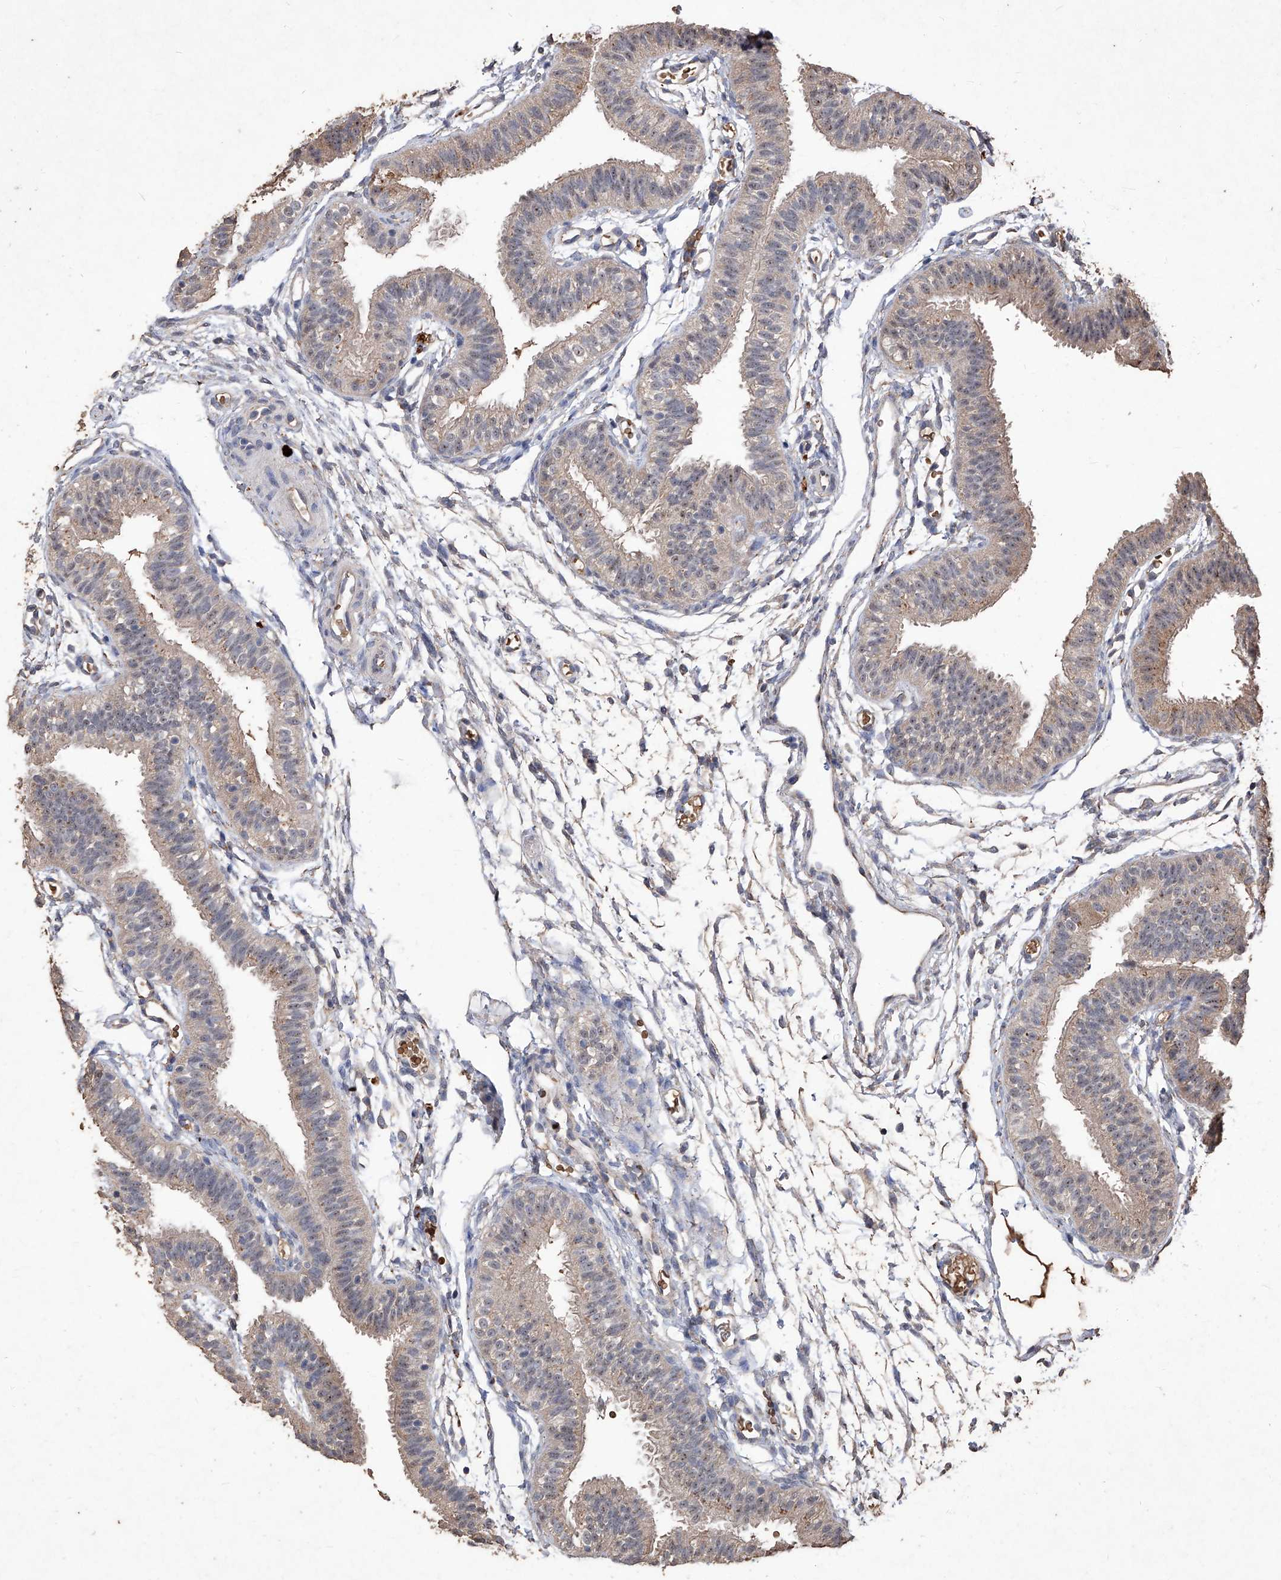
{"staining": {"intensity": "weak", "quantity": "25%-75%", "location": "cytoplasmic/membranous,nuclear"}, "tissue": "fallopian tube", "cell_type": "Glandular cells", "image_type": "normal", "snomed": [{"axis": "morphology", "description": "Normal tissue, NOS"}, {"axis": "topography", "description": "Fallopian tube"}], "caption": "Immunohistochemical staining of normal human fallopian tube displays 25%-75% levels of weak cytoplasmic/membranous,nuclear protein expression in approximately 25%-75% of glandular cells.", "gene": "EML1", "patient": {"sex": "female", "age": 35}}